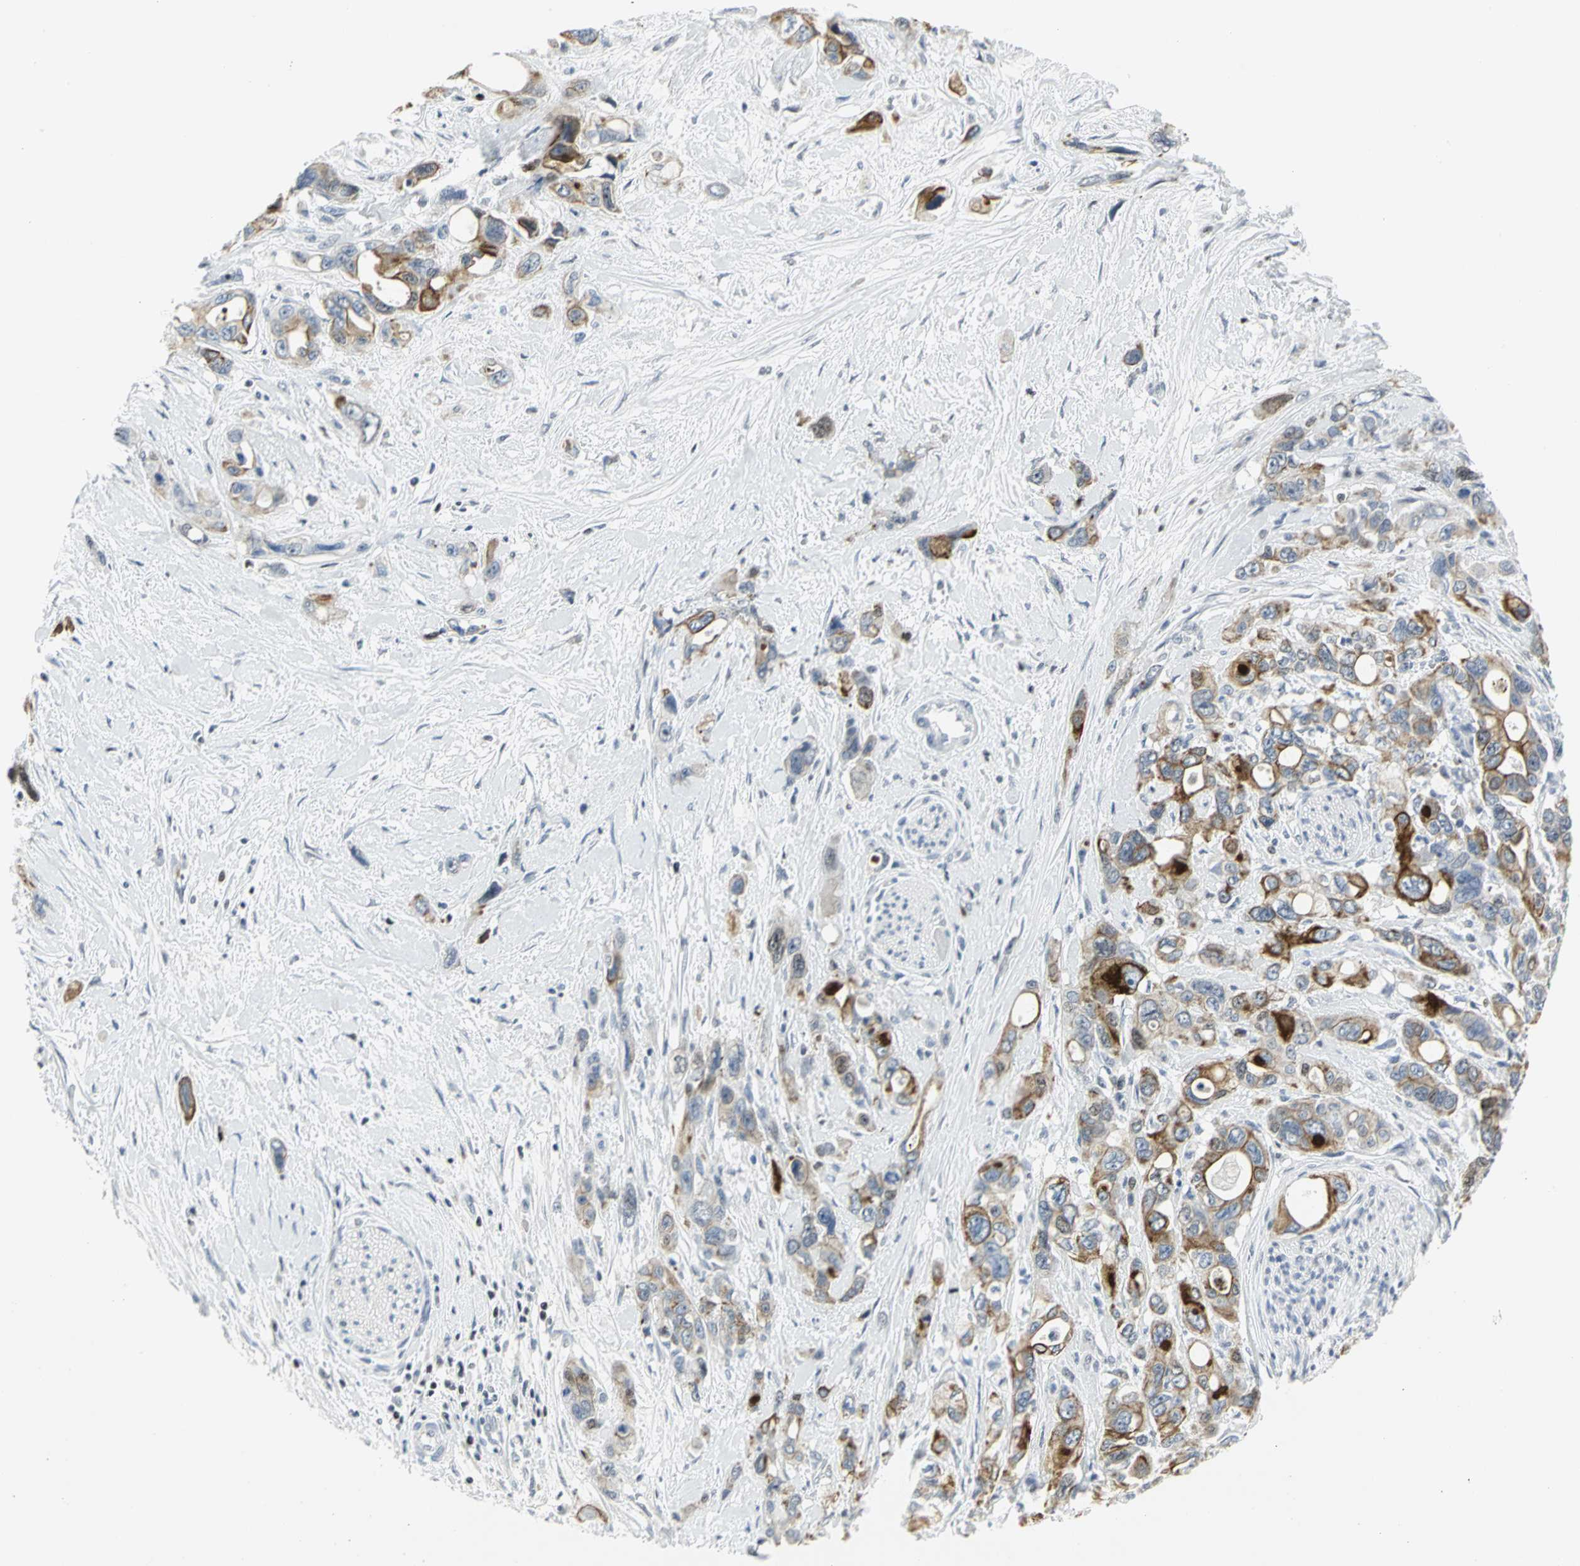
{"staining": {"intensity": "strong", "quantity": "25%-75%", "location": "cytoplasmic/membranous"}, "tissue": "pancreatic cancer", "cell_type": "Tumor cells", "image_type": "cancer", "snomed": [{"axis": "morphology", "description": "Adenocarcinoma, NOS"}, {"axis": "topography", "description": "Pancreas"}], "caption": "Immunohistochemistry (IHC) of pancreatic cancer (adenocarcinoma) shows high levels of strong cytoplasmic/membranous positivity in about 25%-75% of tumor cells. Immunohistochemistry stains the protein in brown and the nuclei are stained blue.", "gene": "RPA1", "patient": {"sex": "male", "age": 46}}